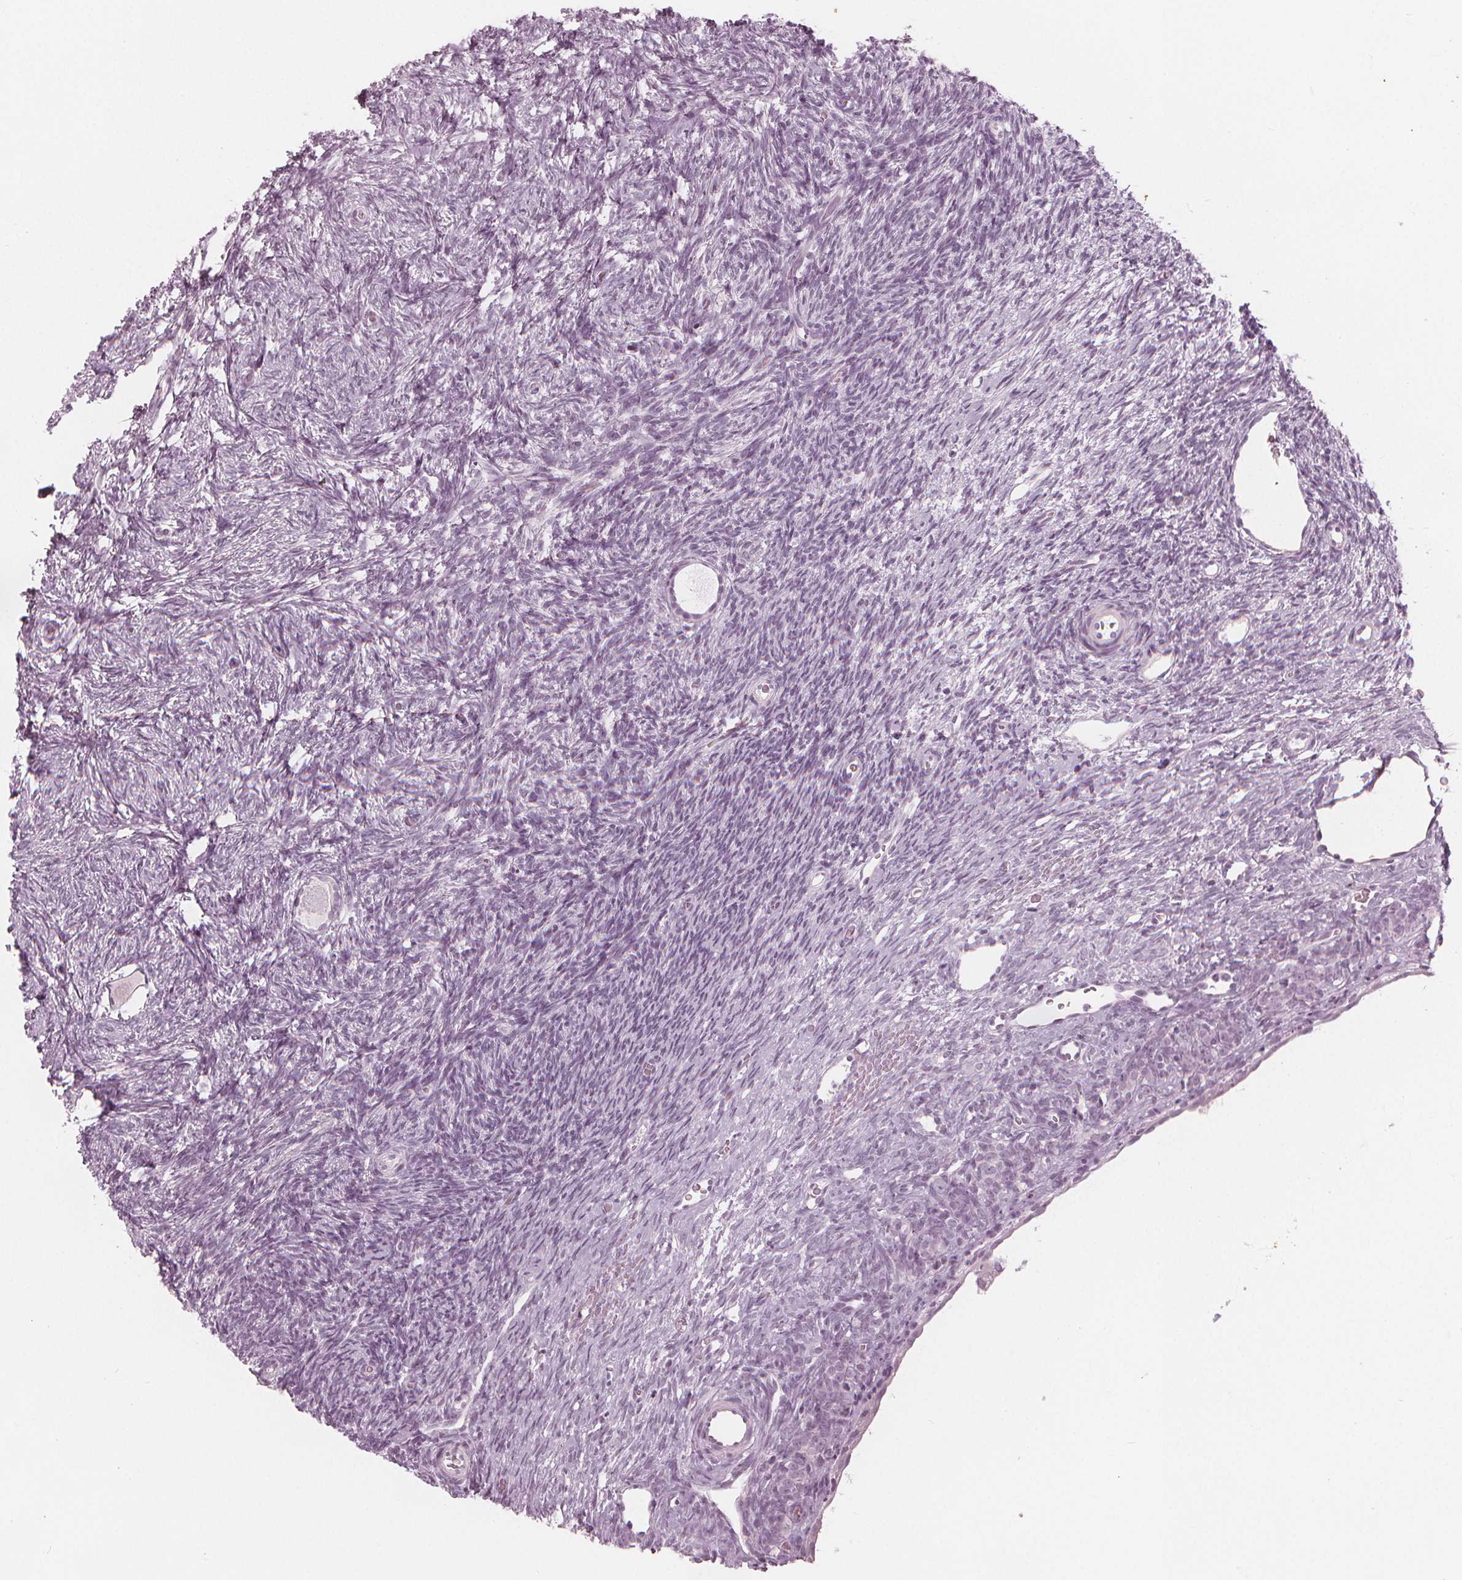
{"staining": {"intensity": "negative", "quantity": "none", "location": "none"}, "tissue": "ovary", "cell_type": "Follicle cells", "image_type": "normal", "snomed": [{"axis": "morphology", "description": "Normal tissue, NOS"}, {"axis": "topography", "description": "Ovary"}], "caption": "The micrograph demonstrates no staining of follicle cells in normal ovary. (DAB IHC, high magnification).", "gene": "PAEP", "patient": {"sex": "female", "age": 34}}